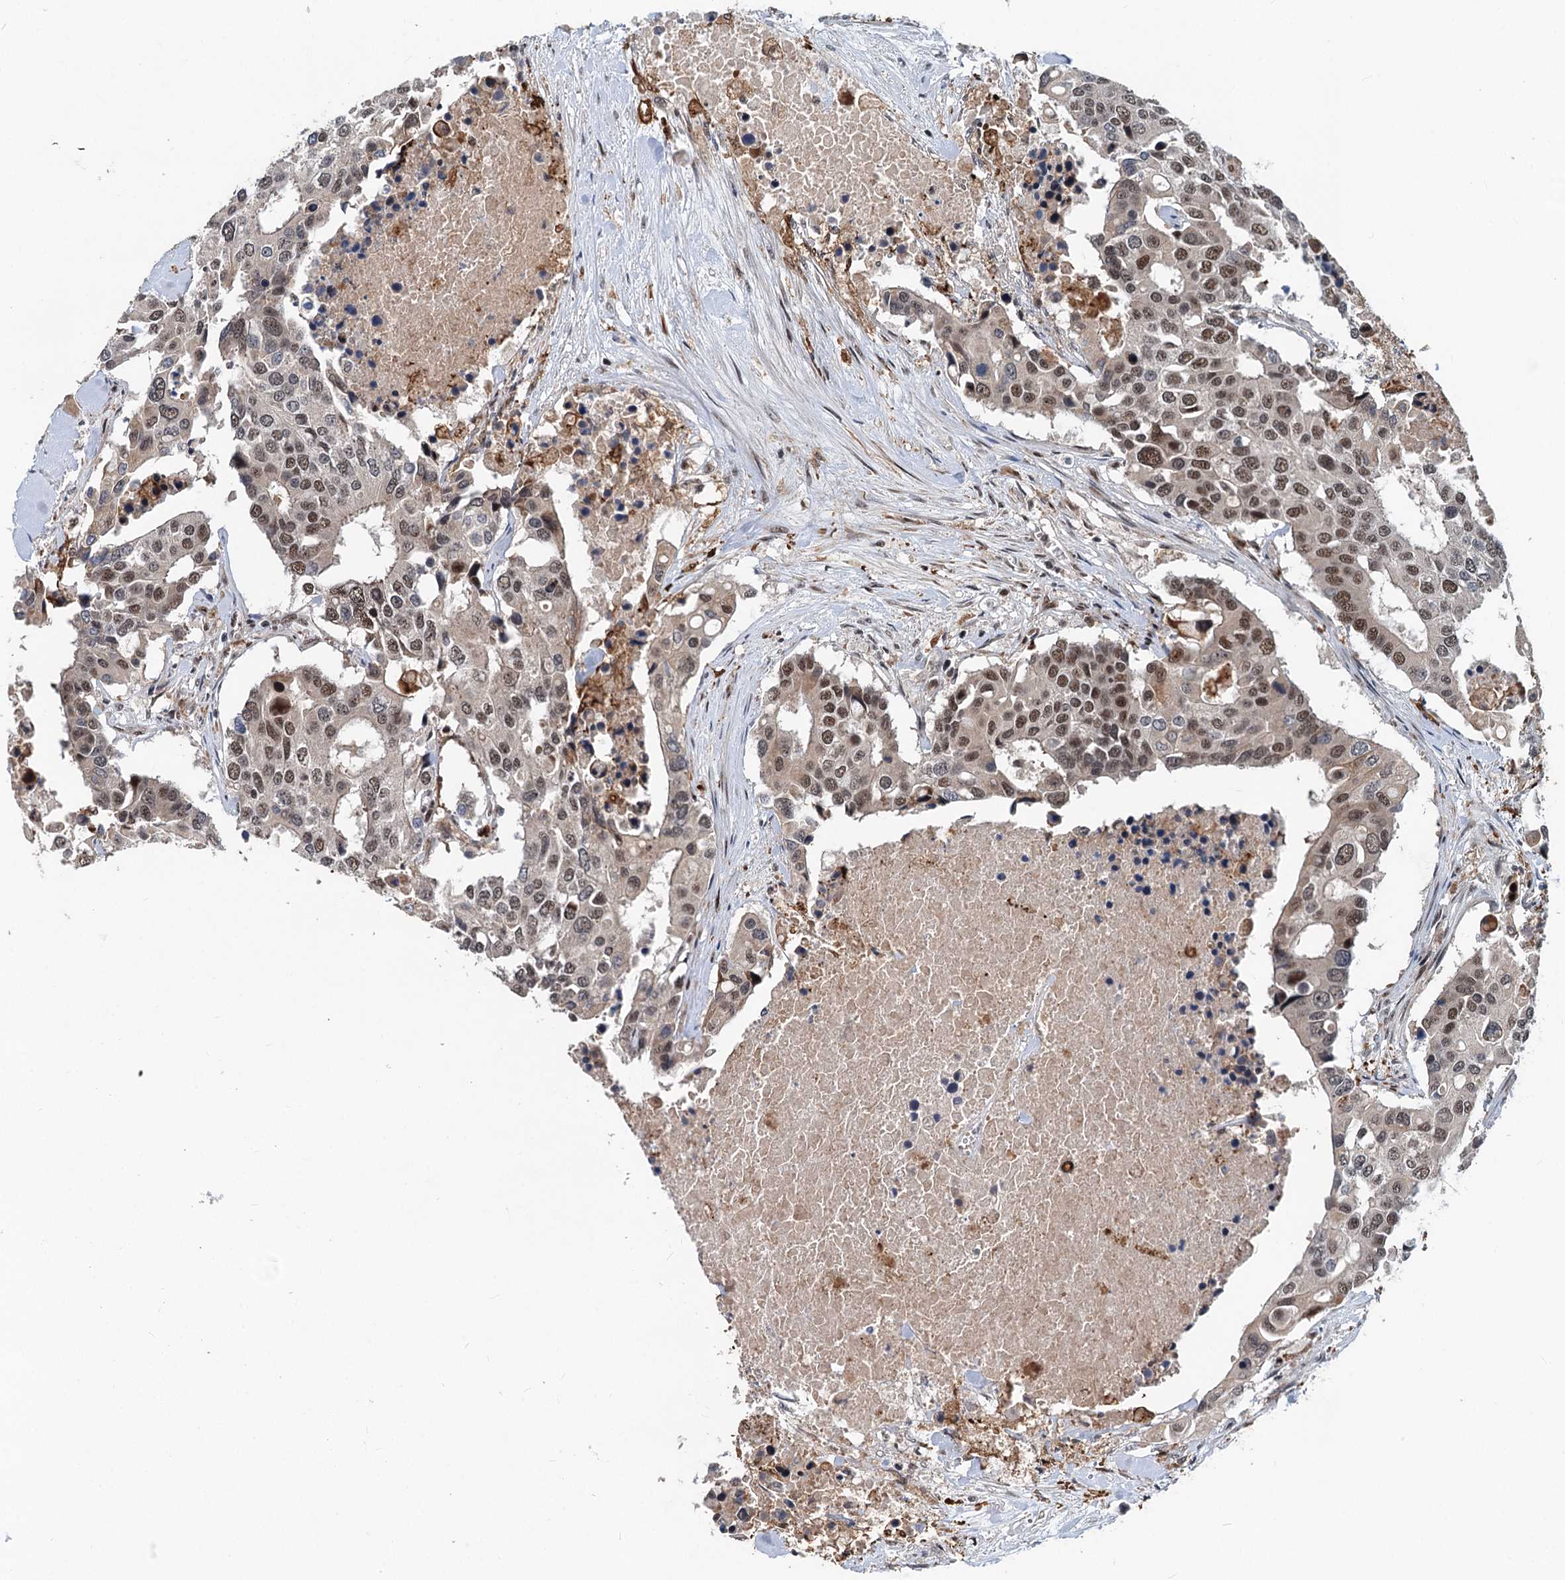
{"staining": {"intensity": "moderate", "quantity": "25%-75%", "location": "nuclear"}, "tissue": "colorectal cancer", "cell_type": "Tumor cells", "image_type": "cancer", "snomed": [{"axis": "morphology", "description": "Adenocarcinoma, NOS"}, {"axis": "topography", "description": "Colon"}], "caption": "Human colorectal adenocarcinoma stained for a protein (brown) demonstrates moderate nuclear positive staining in about 25%-75% of tumor cells.", "gene": "PHF8", "patient": {"sex": "male", "age": 77}}